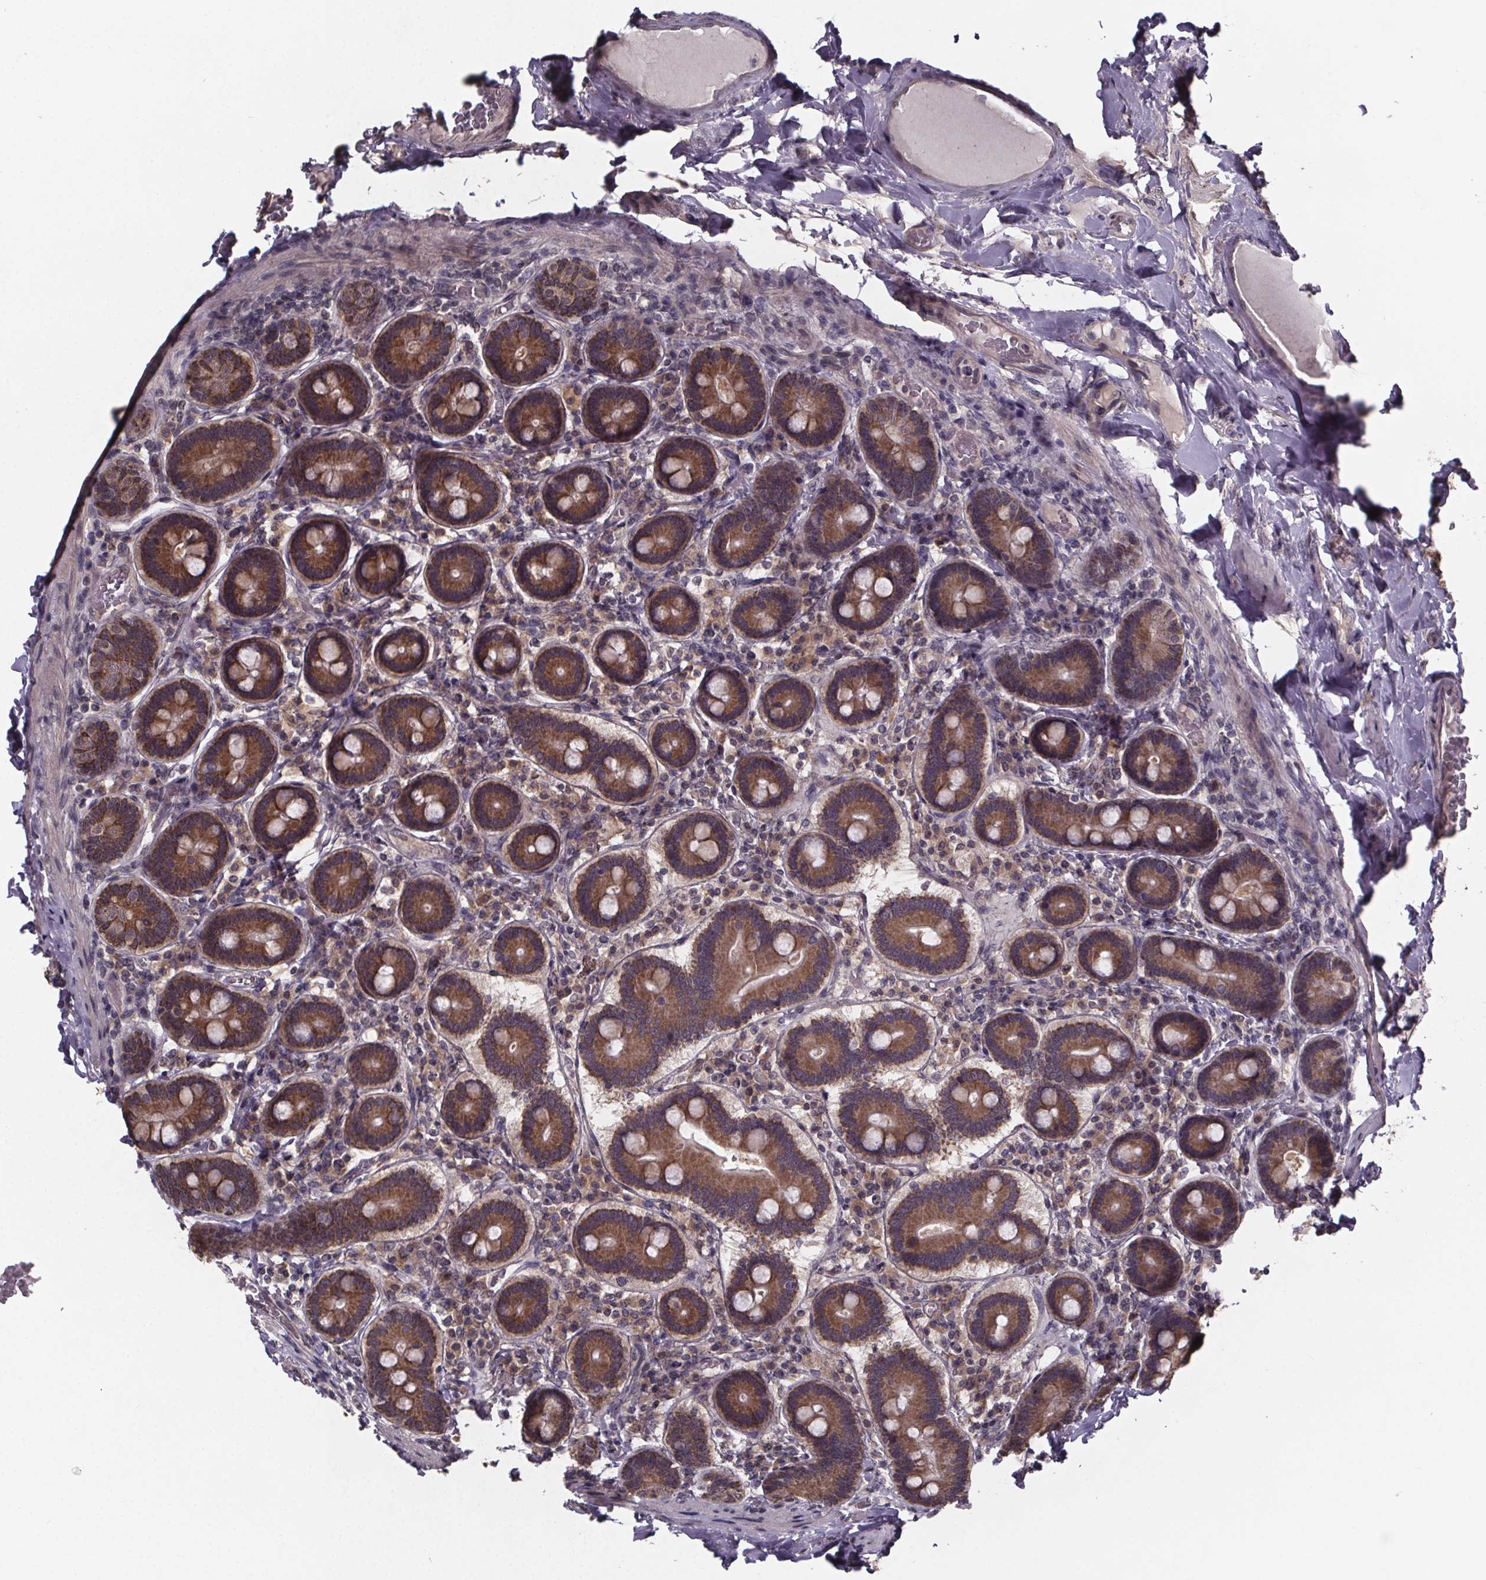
{"staining": {"intensity": "strong", "quantity": ">75%", "location": "cytoplasmic/membranous"}, "tissue": "duodenum", "cell_type": "Glandular cells", "image_type": "normal", "snomed": [{"axis": "morphology", "description": "Normal tissue, NOS"}, {"axis": "topography", "description": "Duodenum"}], "caption": "This photomicrograph reveals unremarkable duodenum stained with immunohistochemistry to label a protein in brown. The cytoplasmic/membranous of glandular cells show strong positivity for the protein. Nuclei are counter-stained blue.", "gene": "SAT1", "patient": {"sex": "female", "age": 62}}